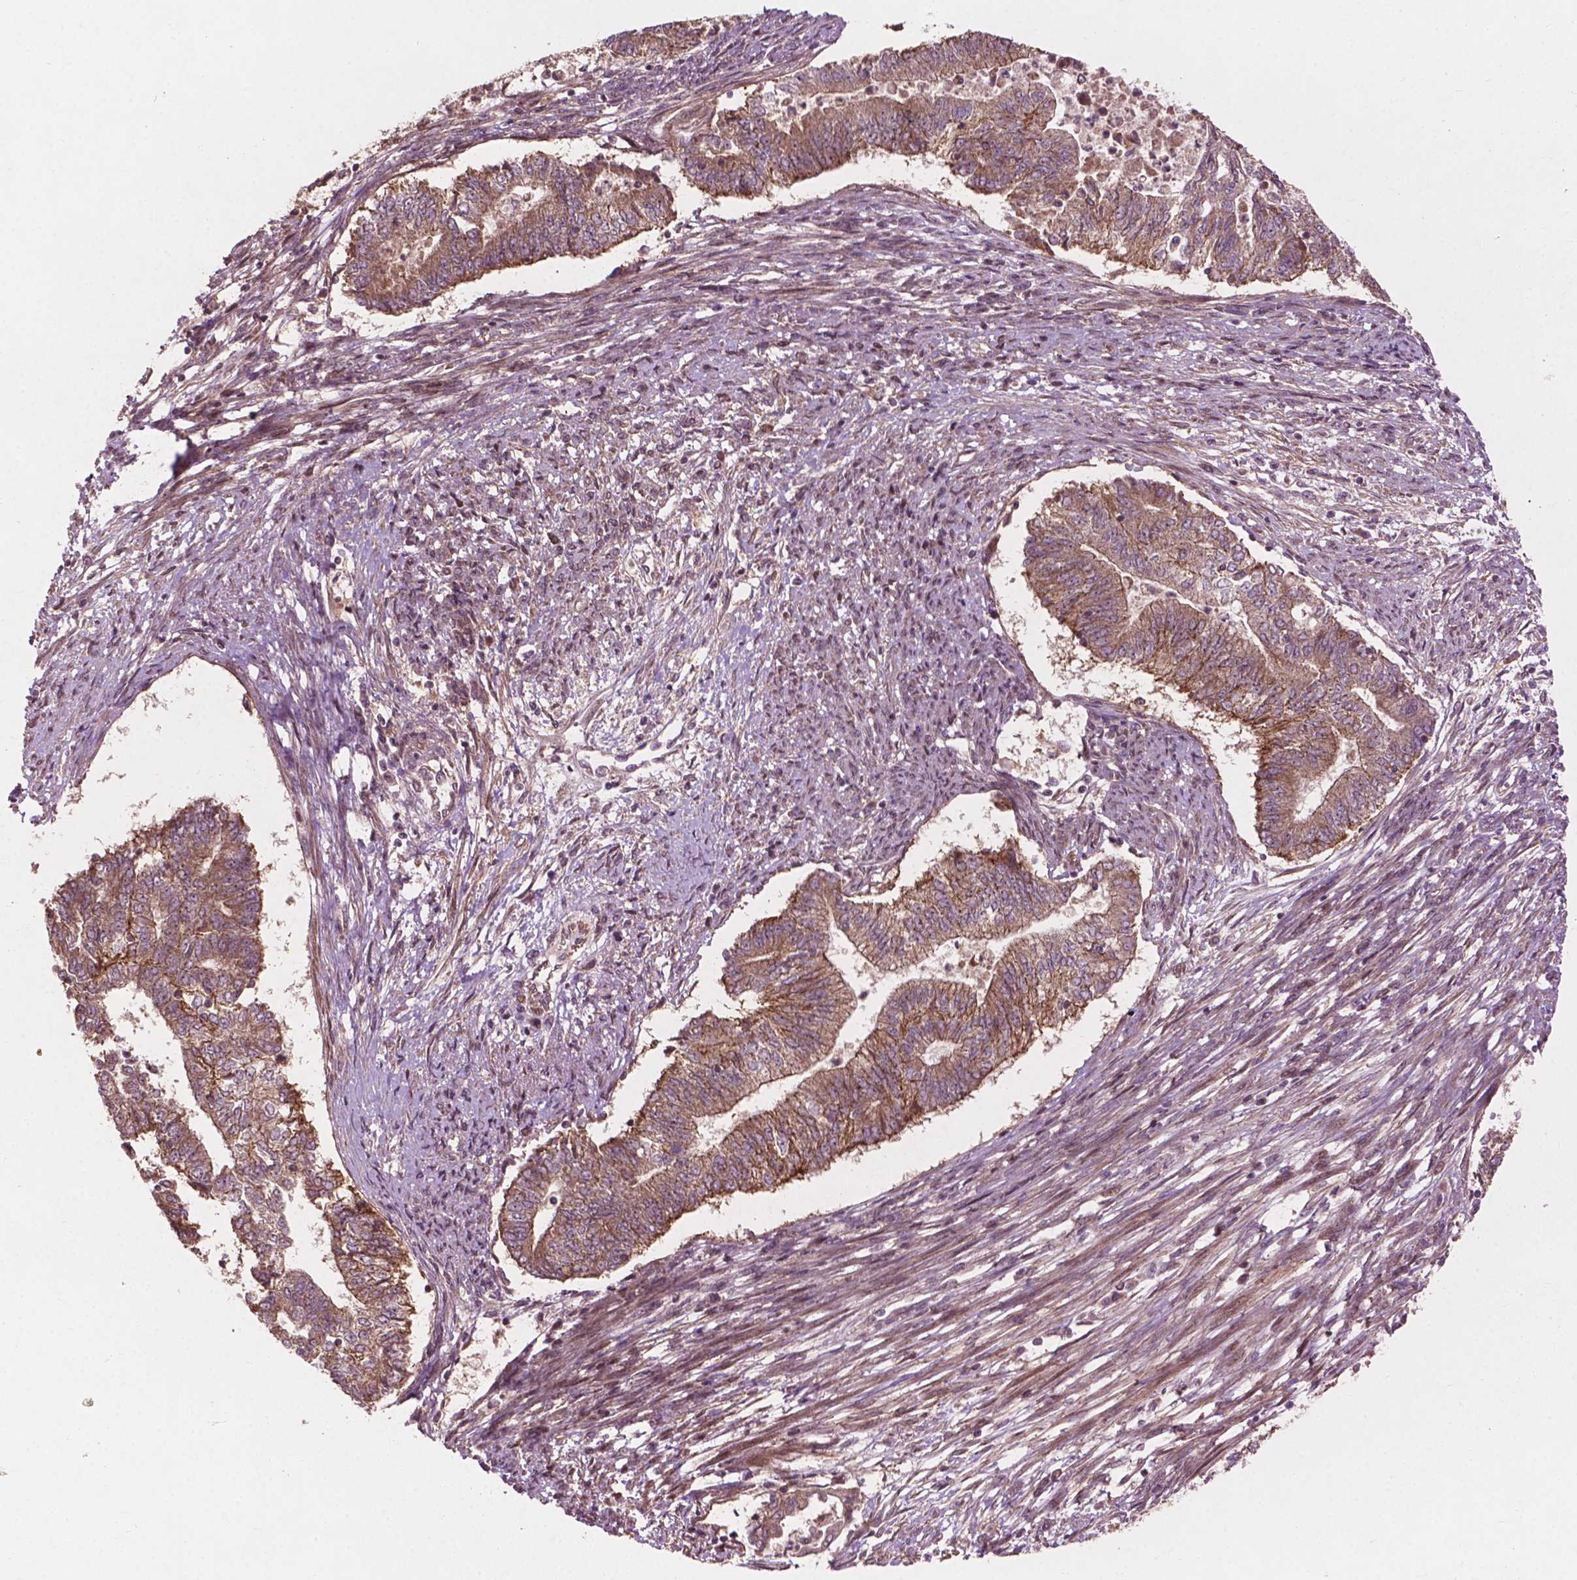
{"staining": {"intensity": "moderate", "quantity": ">75%", "location": "cytoplasmic/membranous"}, "tissue": "endometrial cancer", "cell_type": "Tumor cells", "image_type": "cancer", "snomed": [{"axis": "morphology", "description": "Adenocarcinoma, NOS"}, {"axis": "topography", "description": "Endometrium"}], "caption": "Immunohistochemistry micrograph of endometrial cancer (adenocarcinoma) stained for a protein (brown), which exhibits medium levels of moderate cytoplasmic/membranous staining in about >75% of tumor cells.", "gene": "B3GALNT2", "patient": {"sex": "female", "age": 65}}